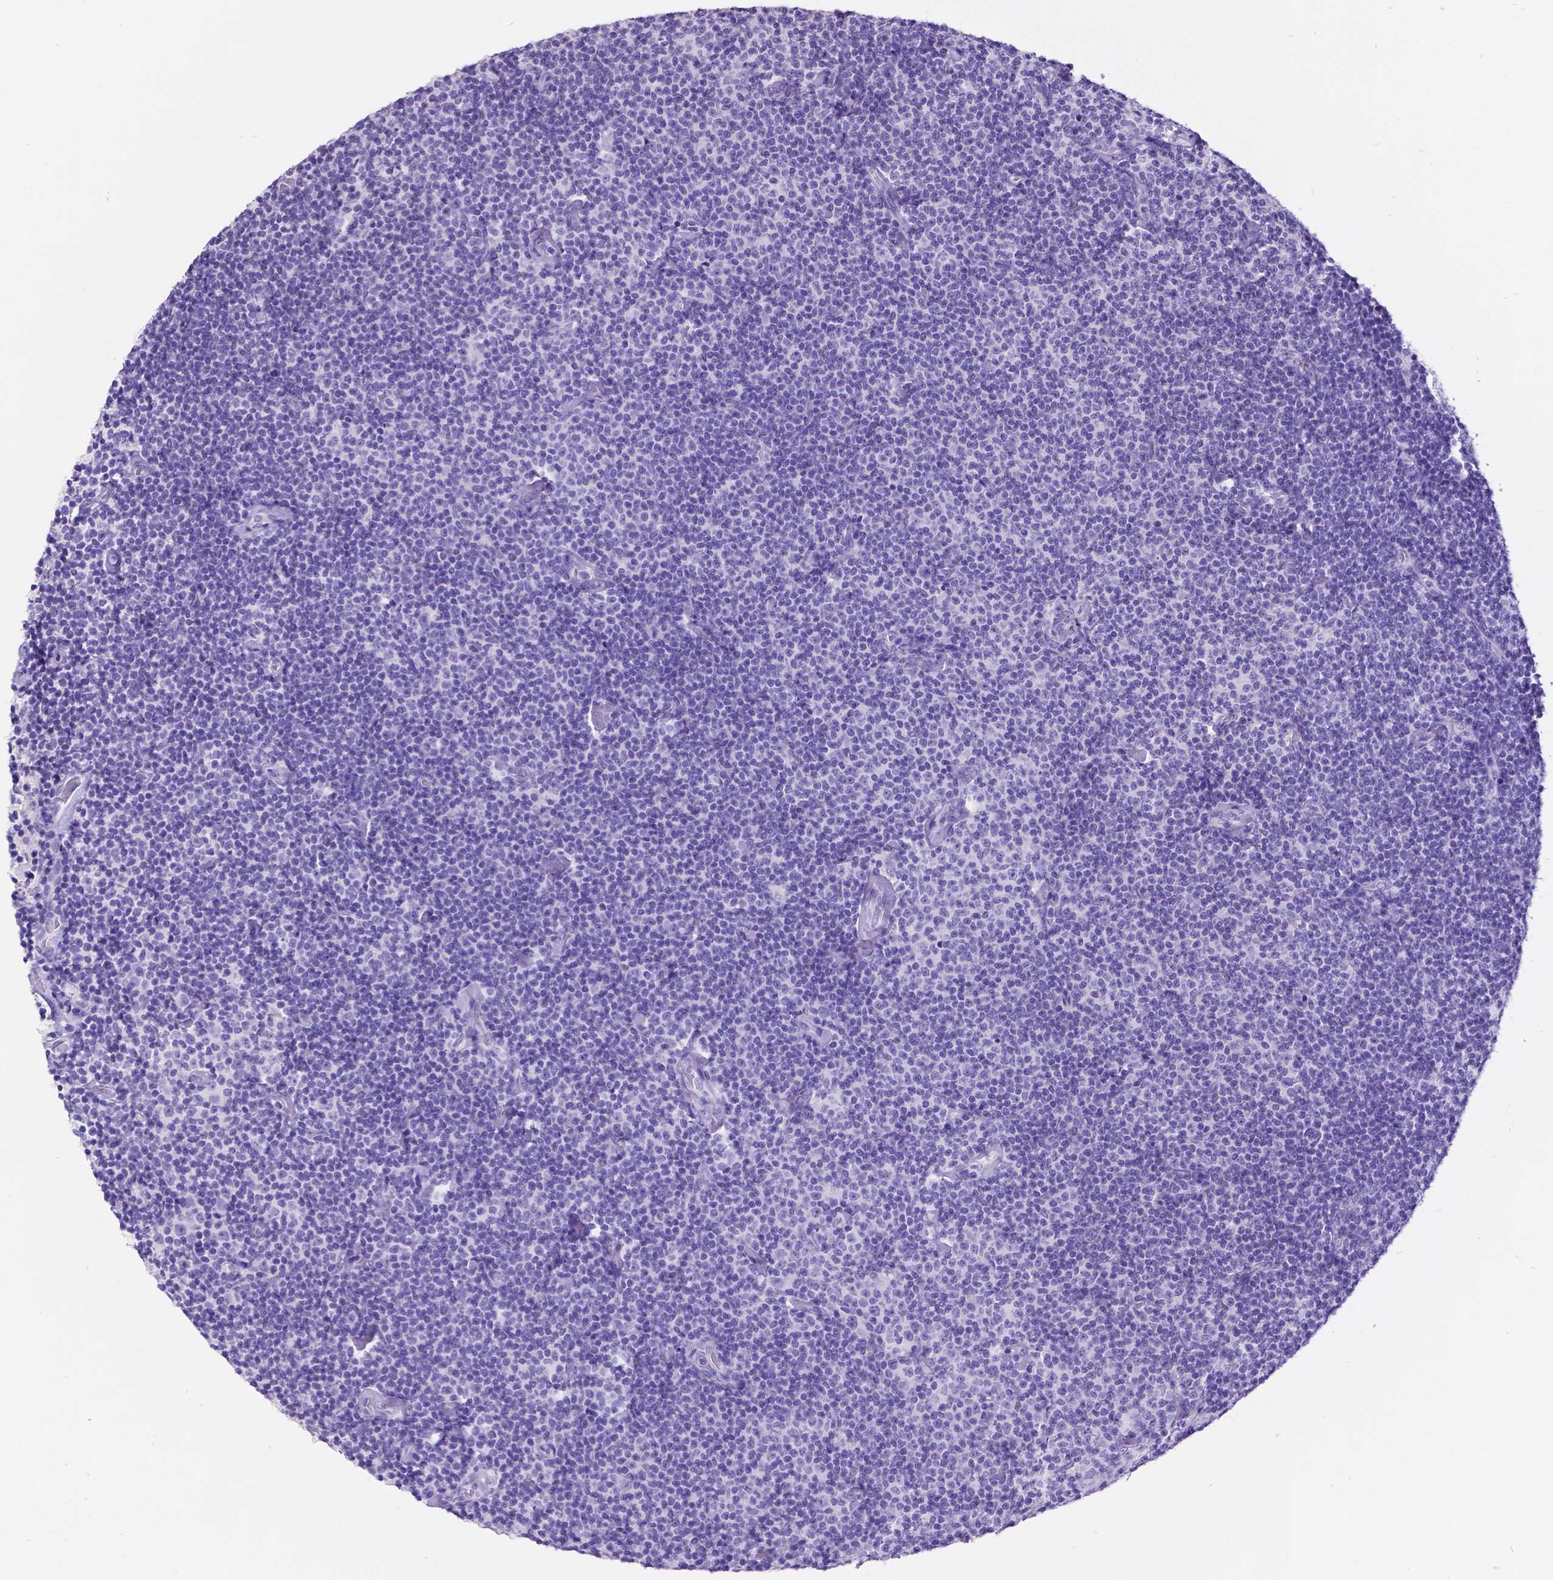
{"staining": {"intensity": "negative", "quantity": "none", "location": "none"}, "tissue": "lymphoma", "cell_type": "Tumor cells", "image_type": "cancer", "snomed": [{"axis": "morphology", "description": "Malignant lymphoma, non-Hodgkin's type, Low grade"}, {"axis": "topography", "description": "Lymph node"}], "caption": "Tumor cells show no significant expression in malignant lymphoma, non-Hodgkin's type (low-grade). Nuclei are stained in blue.", "gene": "SATB2", "patient": {"sex": "male", "age": 81}}